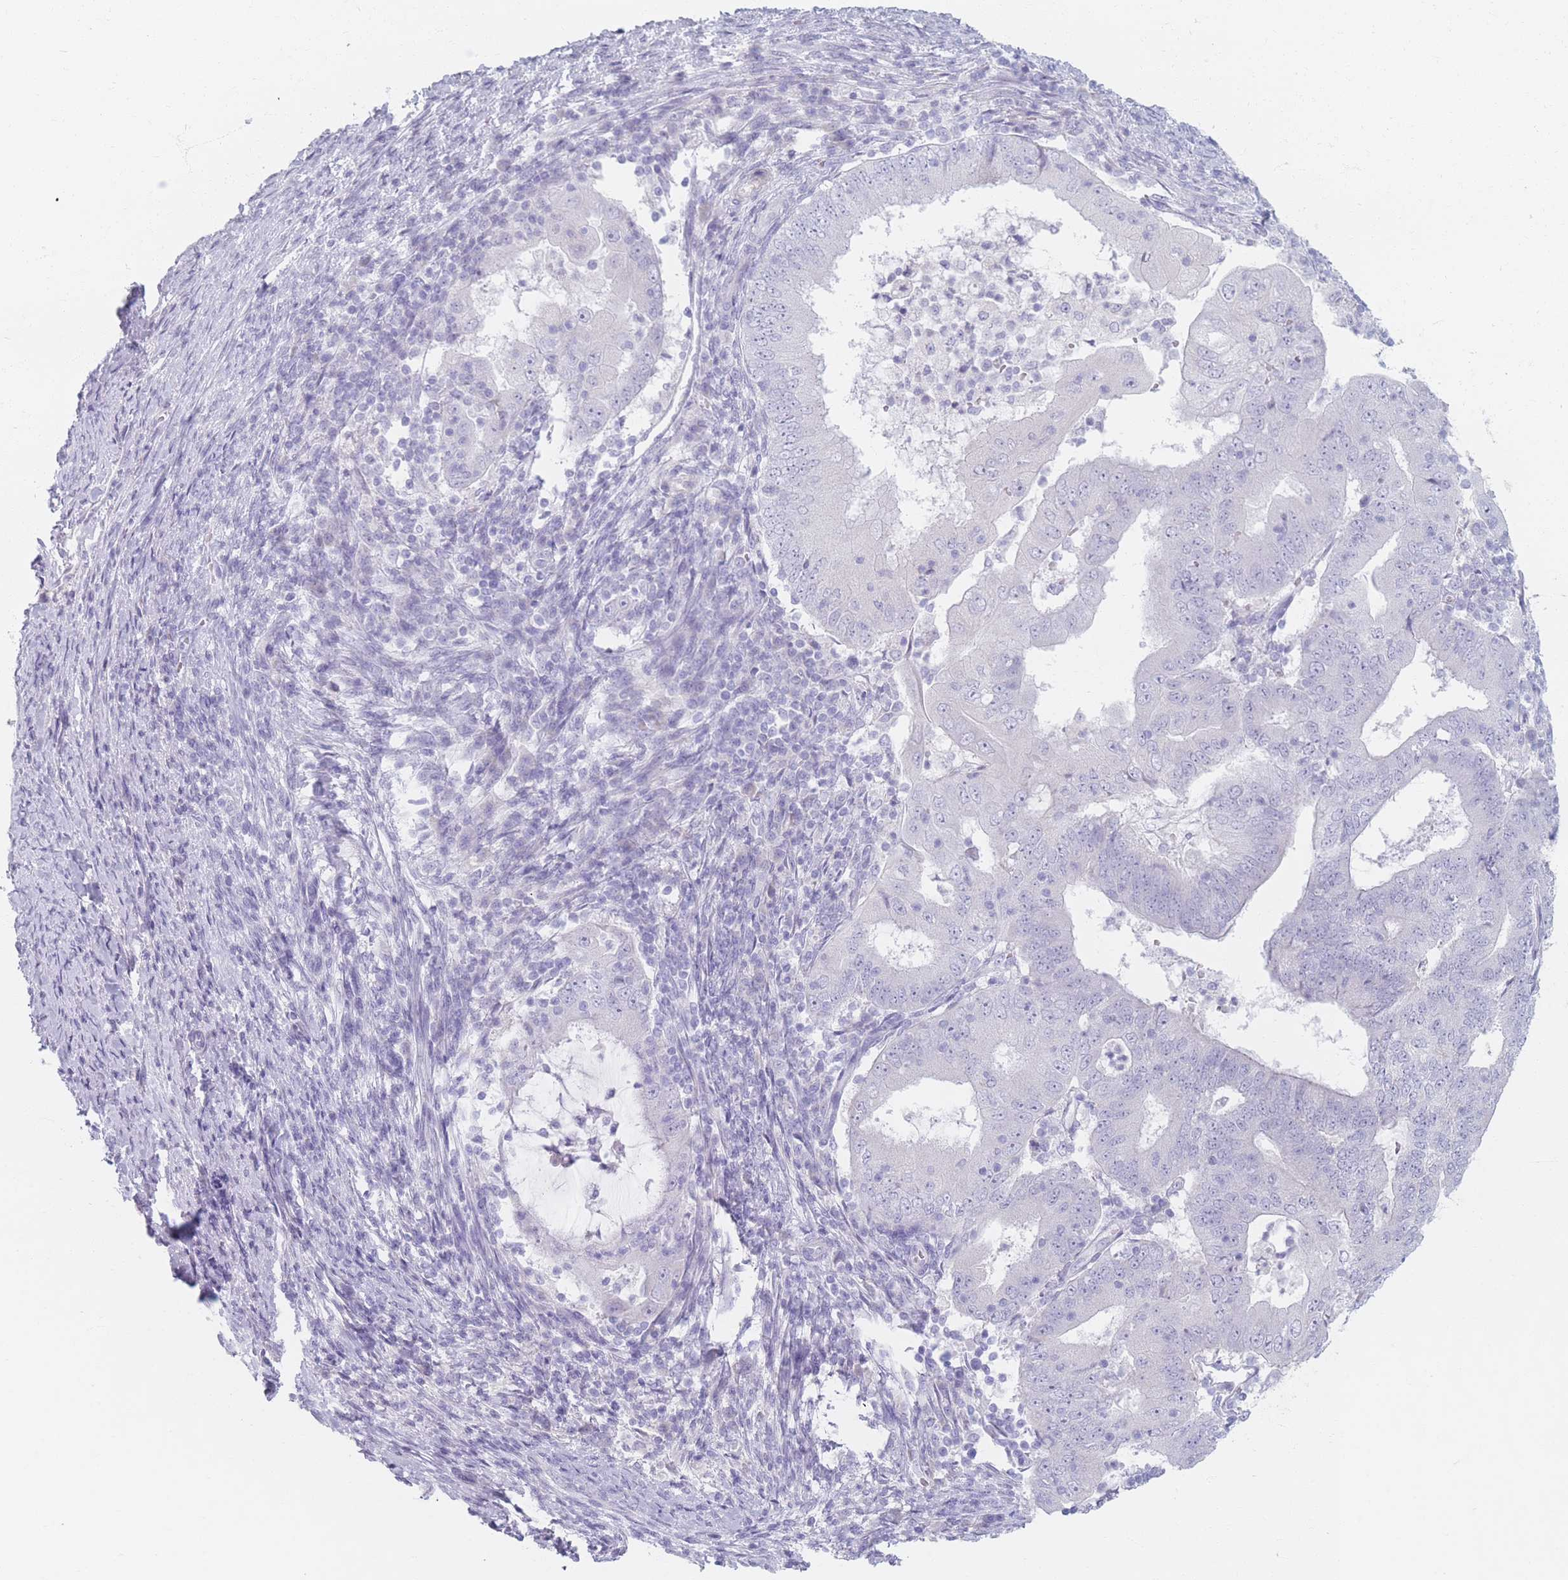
{"staining": {"intensity": "negative", "quantity": "none", "location": "none"}, "tissue": "endometrial cancer", "cell_type": "Tumor cells", "image_type": "cancer", "snomed": [{"axis": "morphology", "description": "Adenocarcinoma, NOS"}, {"axis": "topography", "description": "Endometrium"}], "caption": "Endometrial adenocarcinoma was stained to show a protein in brown. There is no significant positivity in tumor cells.", "gene": "PIGM", "patient": {"sex": "female", "age": 70}}